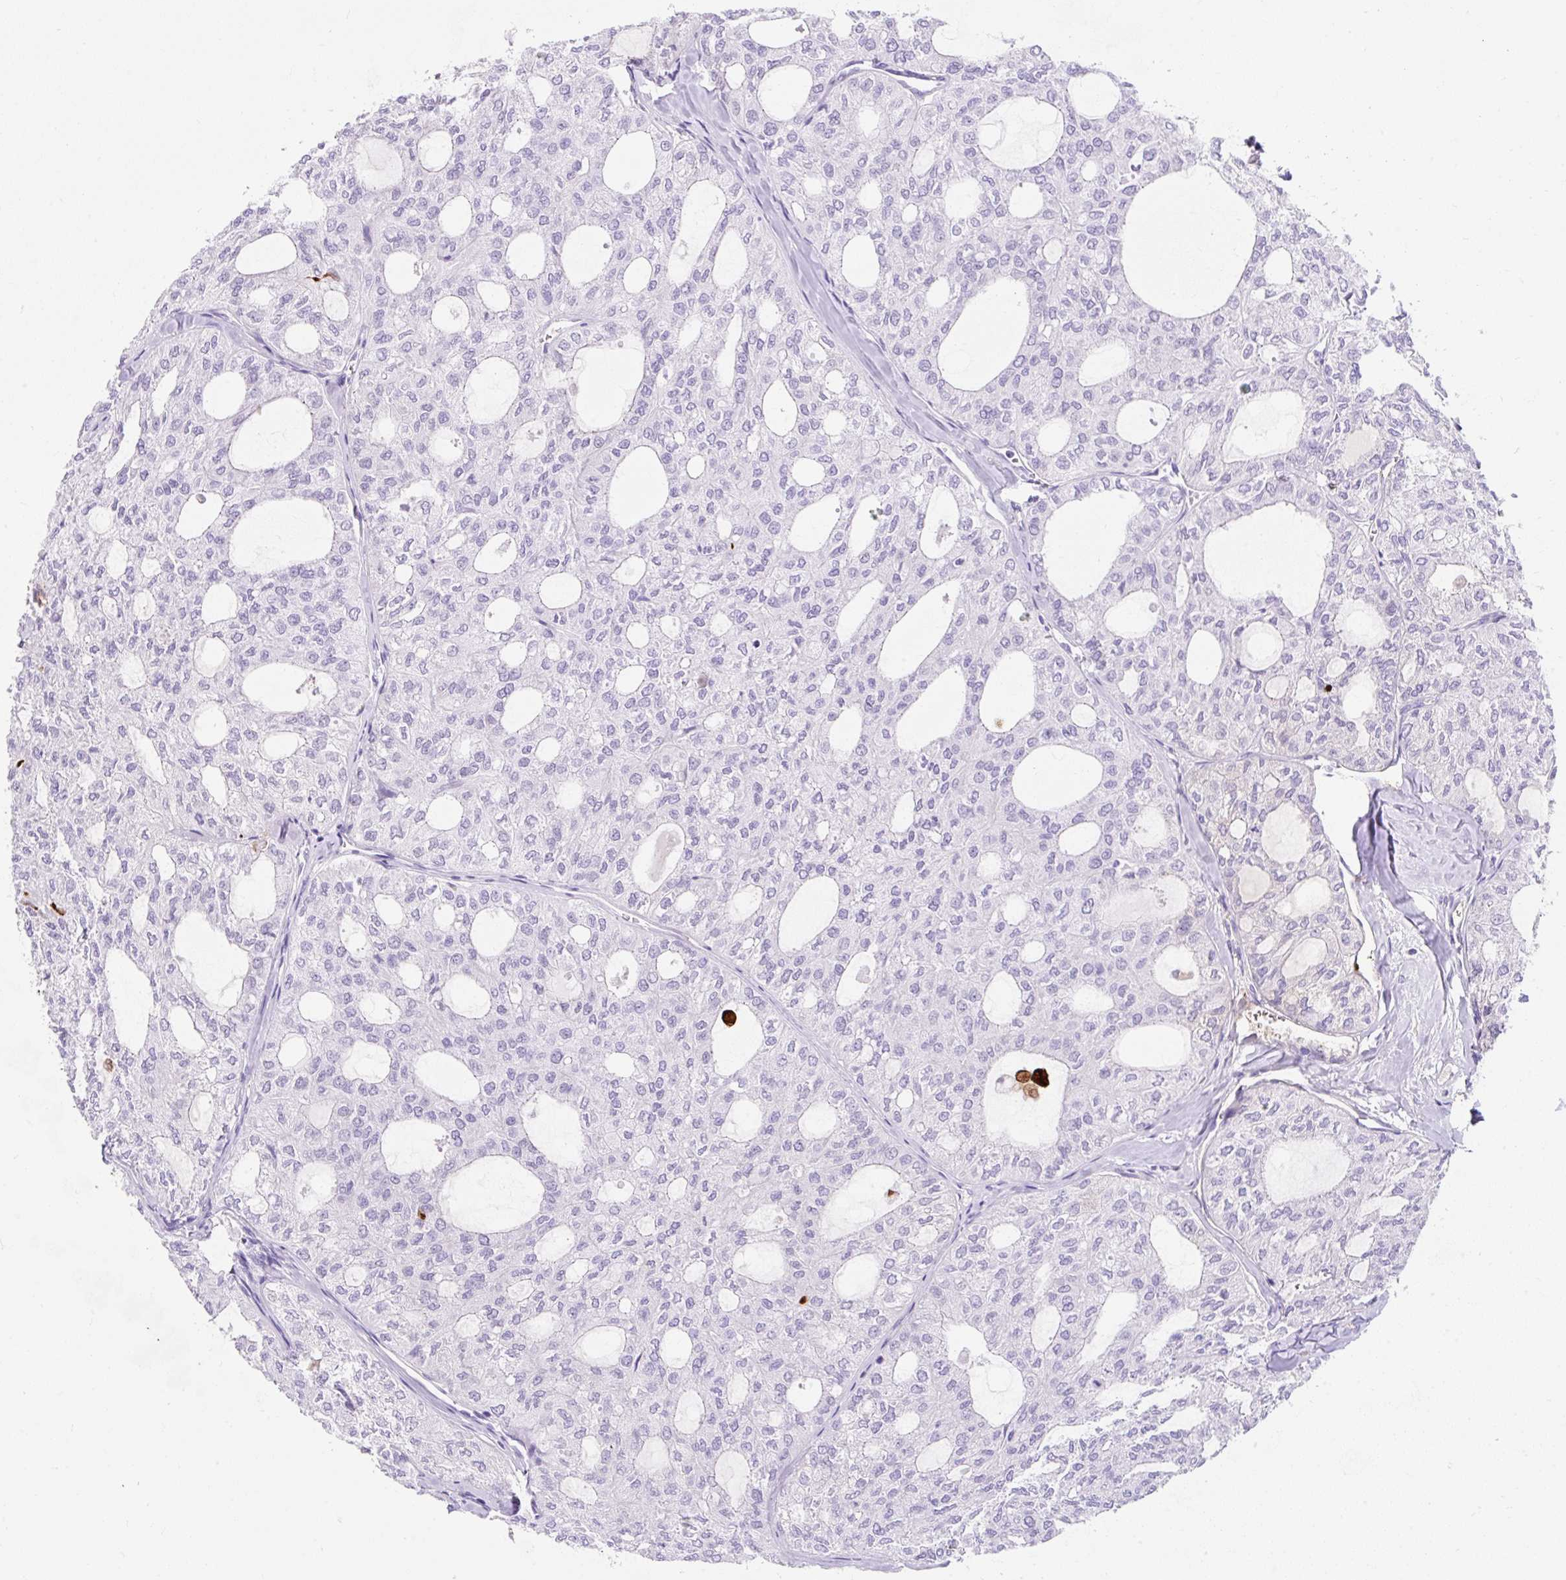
{"staining": {"intensity": "negative", "quantity": "none", "location": "none"}, "tissue": "thyroid cancer", "cell_type": "Tumor cells", "image_type": "cancer", "snomed": [{"axis": "morphology", "description": "Follicular adenoma carcinoma, NOS"}, {"axis": "topography", "description": "Thyroid gland"}], "caption": "Immunohistochemical staining of thyroid follicular adenoma carcinoma demonstrates no significant positivity in tumor cells.", "gene": "APOC4-APOC2", "patient": {"sex": "male", "age": 75}}